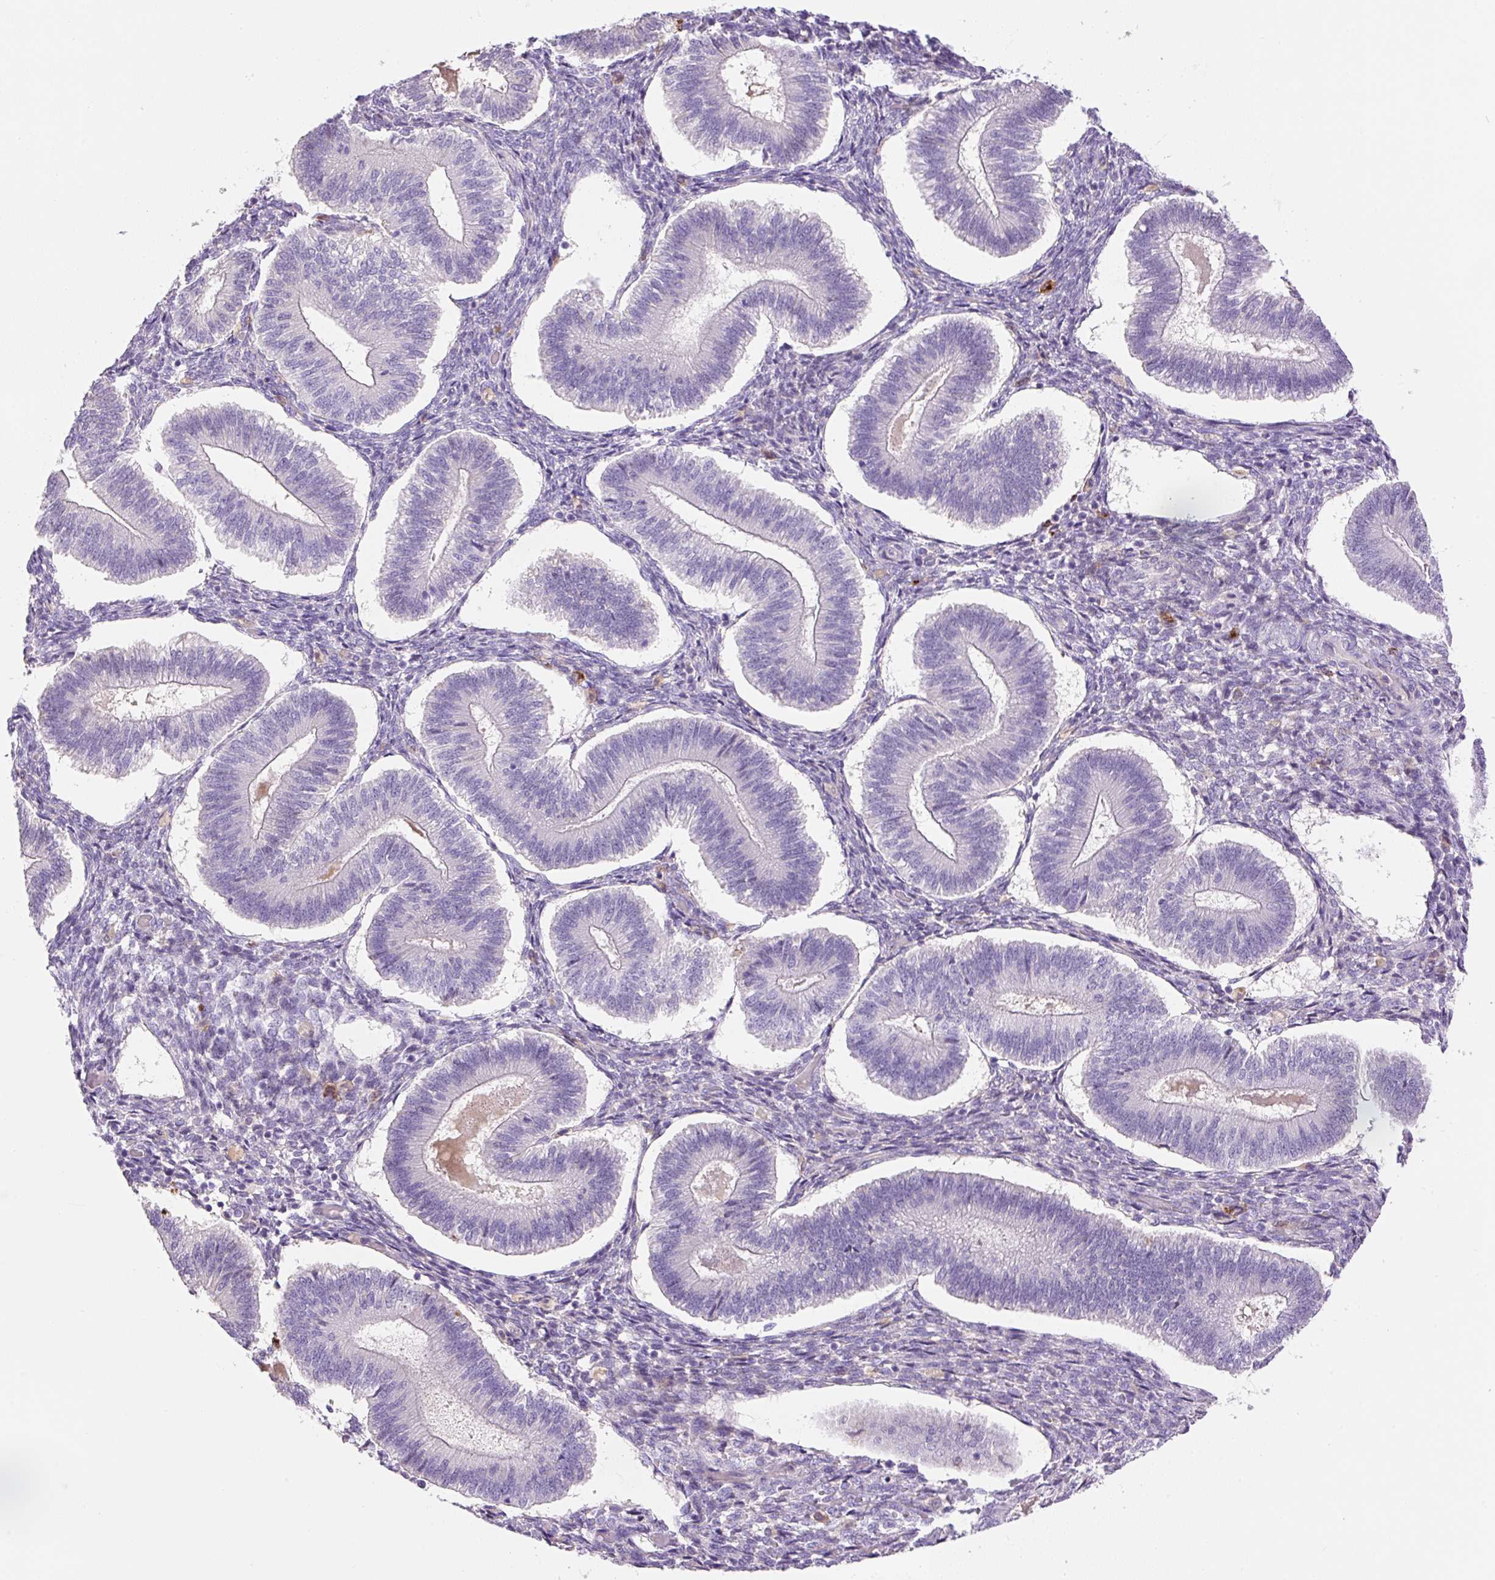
{"staining": {"intensity": "negative", "quantity": "none", "location": "none"}, "tissue": "endometrium", "cell_type": "Cells in endometrial stroma", "image_type": "normal", "snomed": [{"axis": "morphology", "description": "Normal tissue, NOS"}, {"axis": "topography", "description": "Endometrium"}], "caption": "Immunohistochemistry image of unremarkable endometrium: human endometrium stained with DAB (3,3'-diaminobenzidine) exhibits no significant protein positivity in cells in endometrial stroma.", "gene": "TDRD15", "patient": {"sex": "female", "age": 25}}